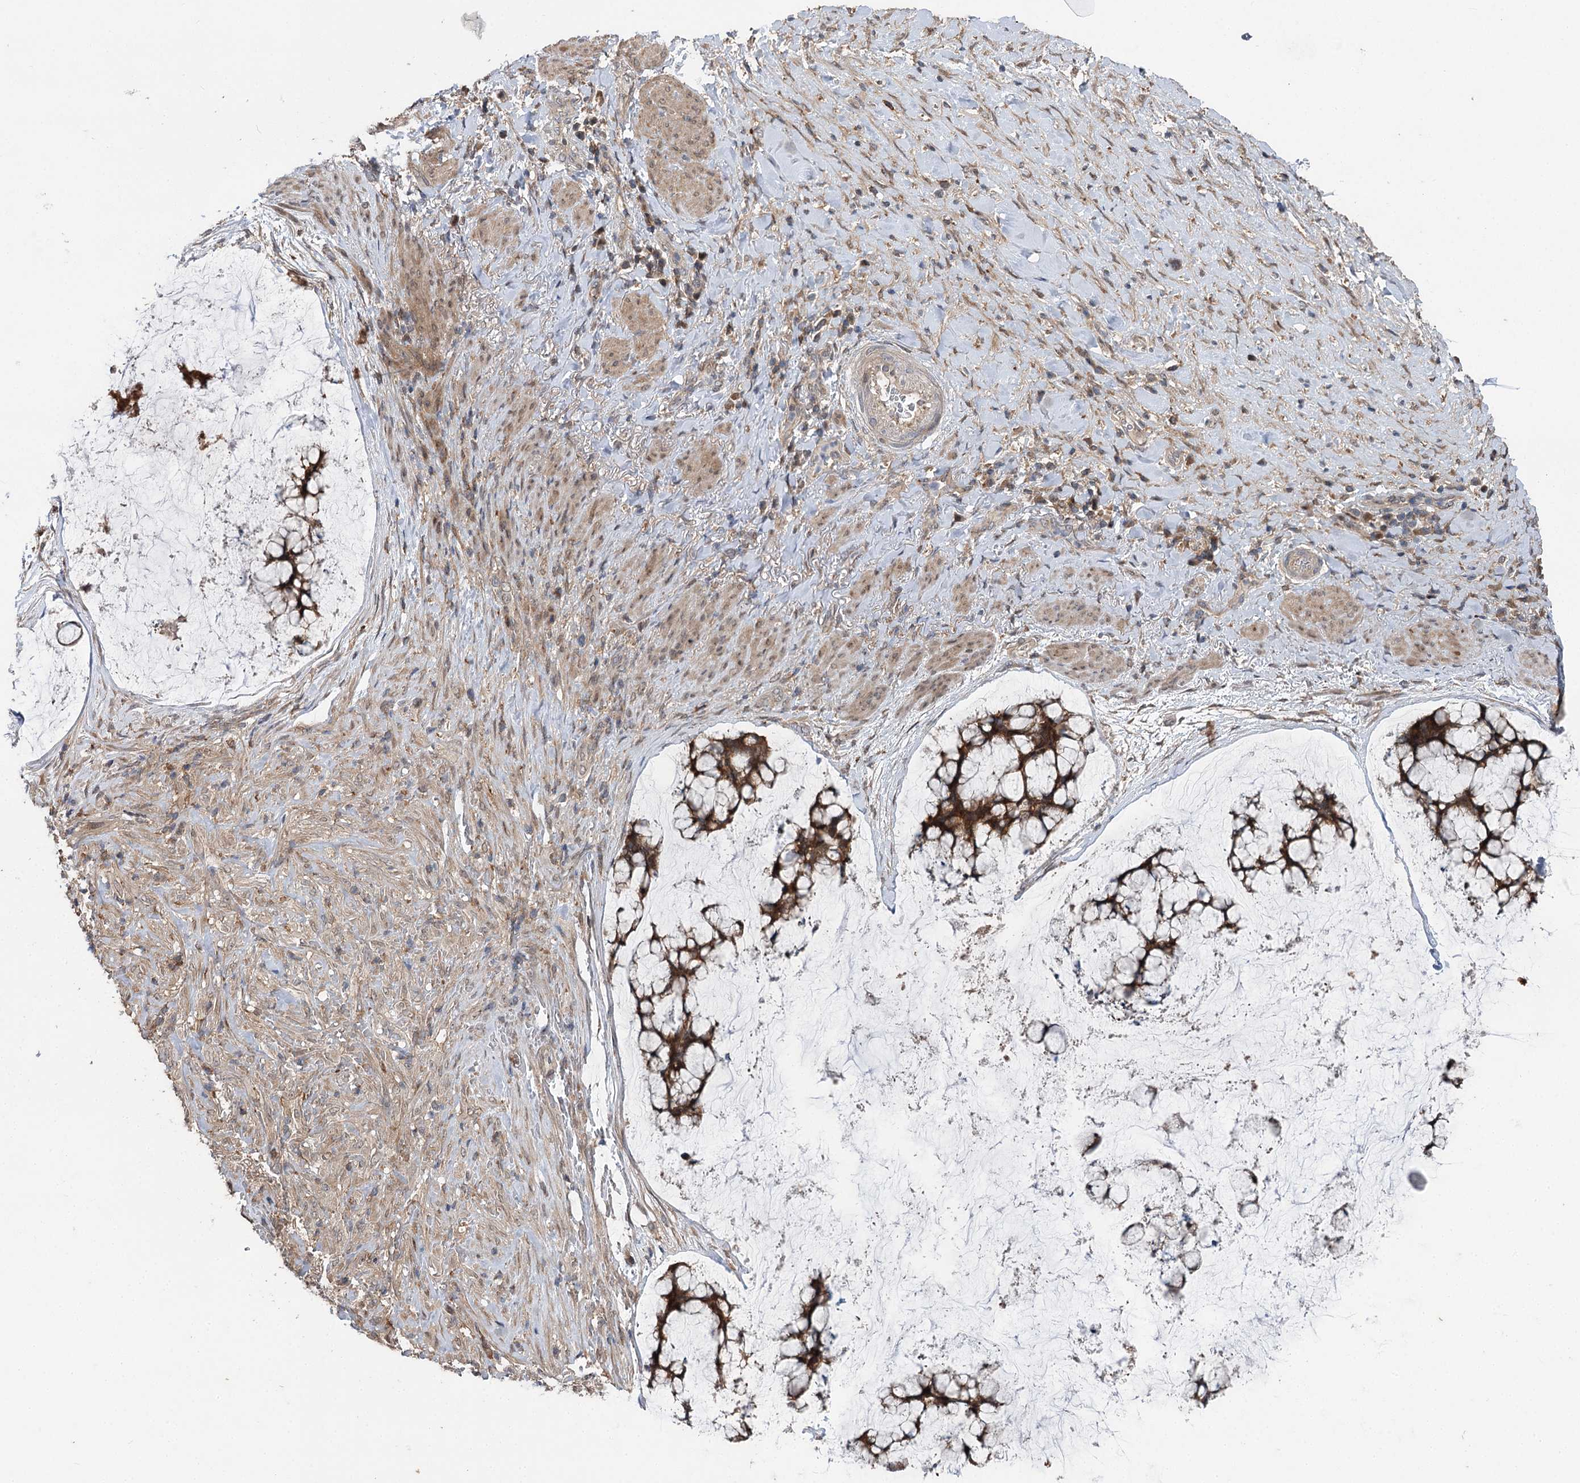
{"staining": {"intensity": "moderate", "quantity": ">75%", "location": "cytoplasmic/membranous"}, "tissue": "ovarian cancer", "cell_type": "Tumor cells", "image_type": "cancer", "snomed": [{"axis": "morphology", "description": "Cystadenocarcinoma, mucinous, NOS"}, {"axis": "topography", "description": "Ovary"}], "caption": "Immunohistochemistry (IHC) staining of mucinous cystadenocarcinoma (ovarian), which exhibits medium levels of moderate cytoplasmic/membranous positivity in about >75% of tumor cells indicating moderate cytoplasmic/membranous protein expression. The staining was performed using DAB (brown) for protein detection and nuclei were counterstained in hematoxylin (blue).", "gene": "STX6", "patient": {"sex": "female", "age": 42}}